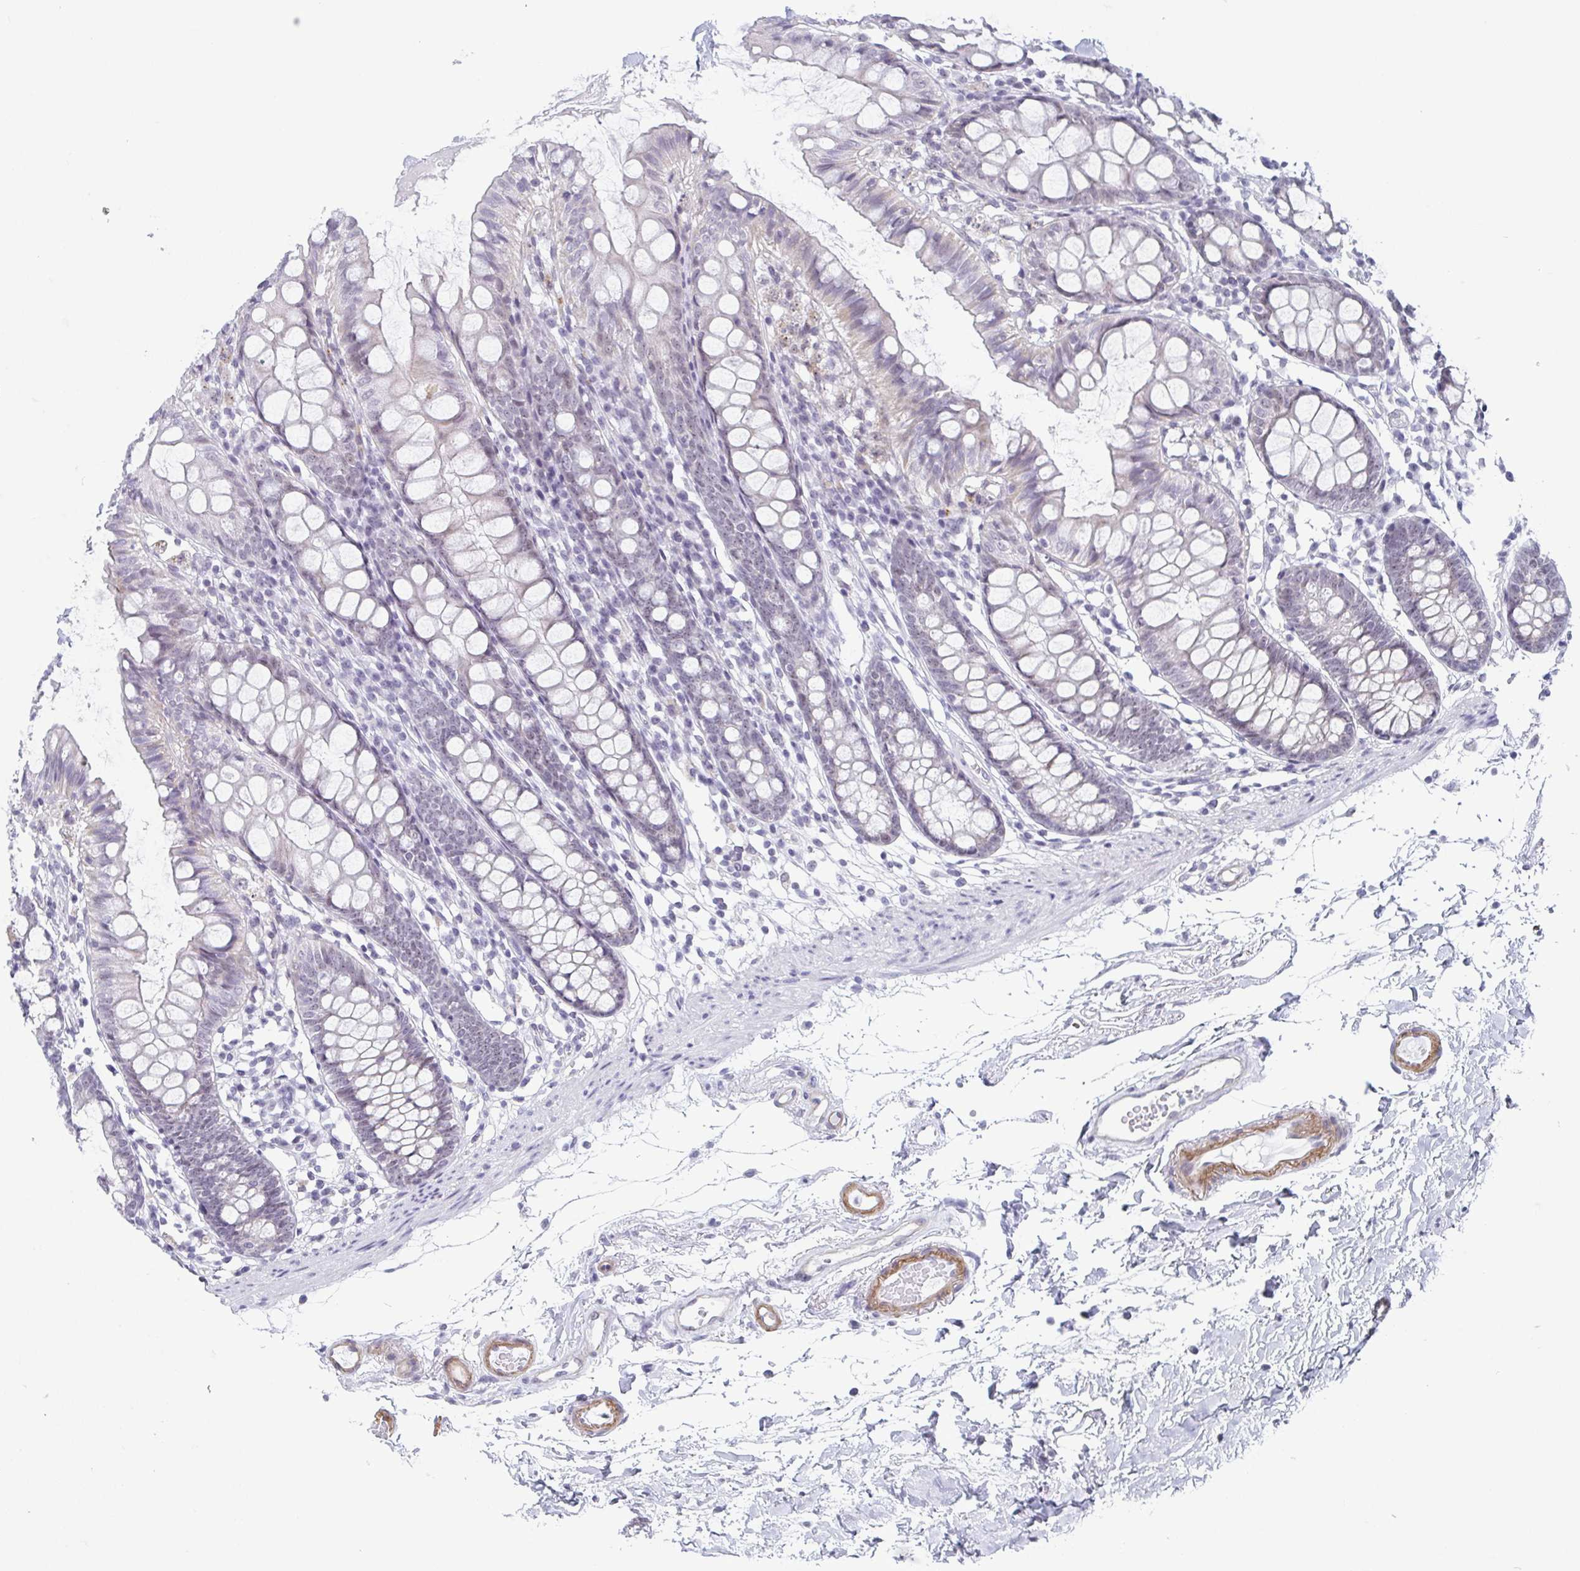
{"staining": {"intensity": "negative", "quantity": "none", "location": "none"}, "tissue": "colon", "cell_type": "Endothelial cells", "image_type": "normal", "snomed": [{"axis": "morphology", "description": "Normal tissue, NOS"}, {"axis": "topography", "description": "Colon"}], "caption": "Human colon stained for a protein using IHC shows no positivity in endothelial cells.", "gene": "EXOSC7", "patient": {"sex": "female", "age": 84}}